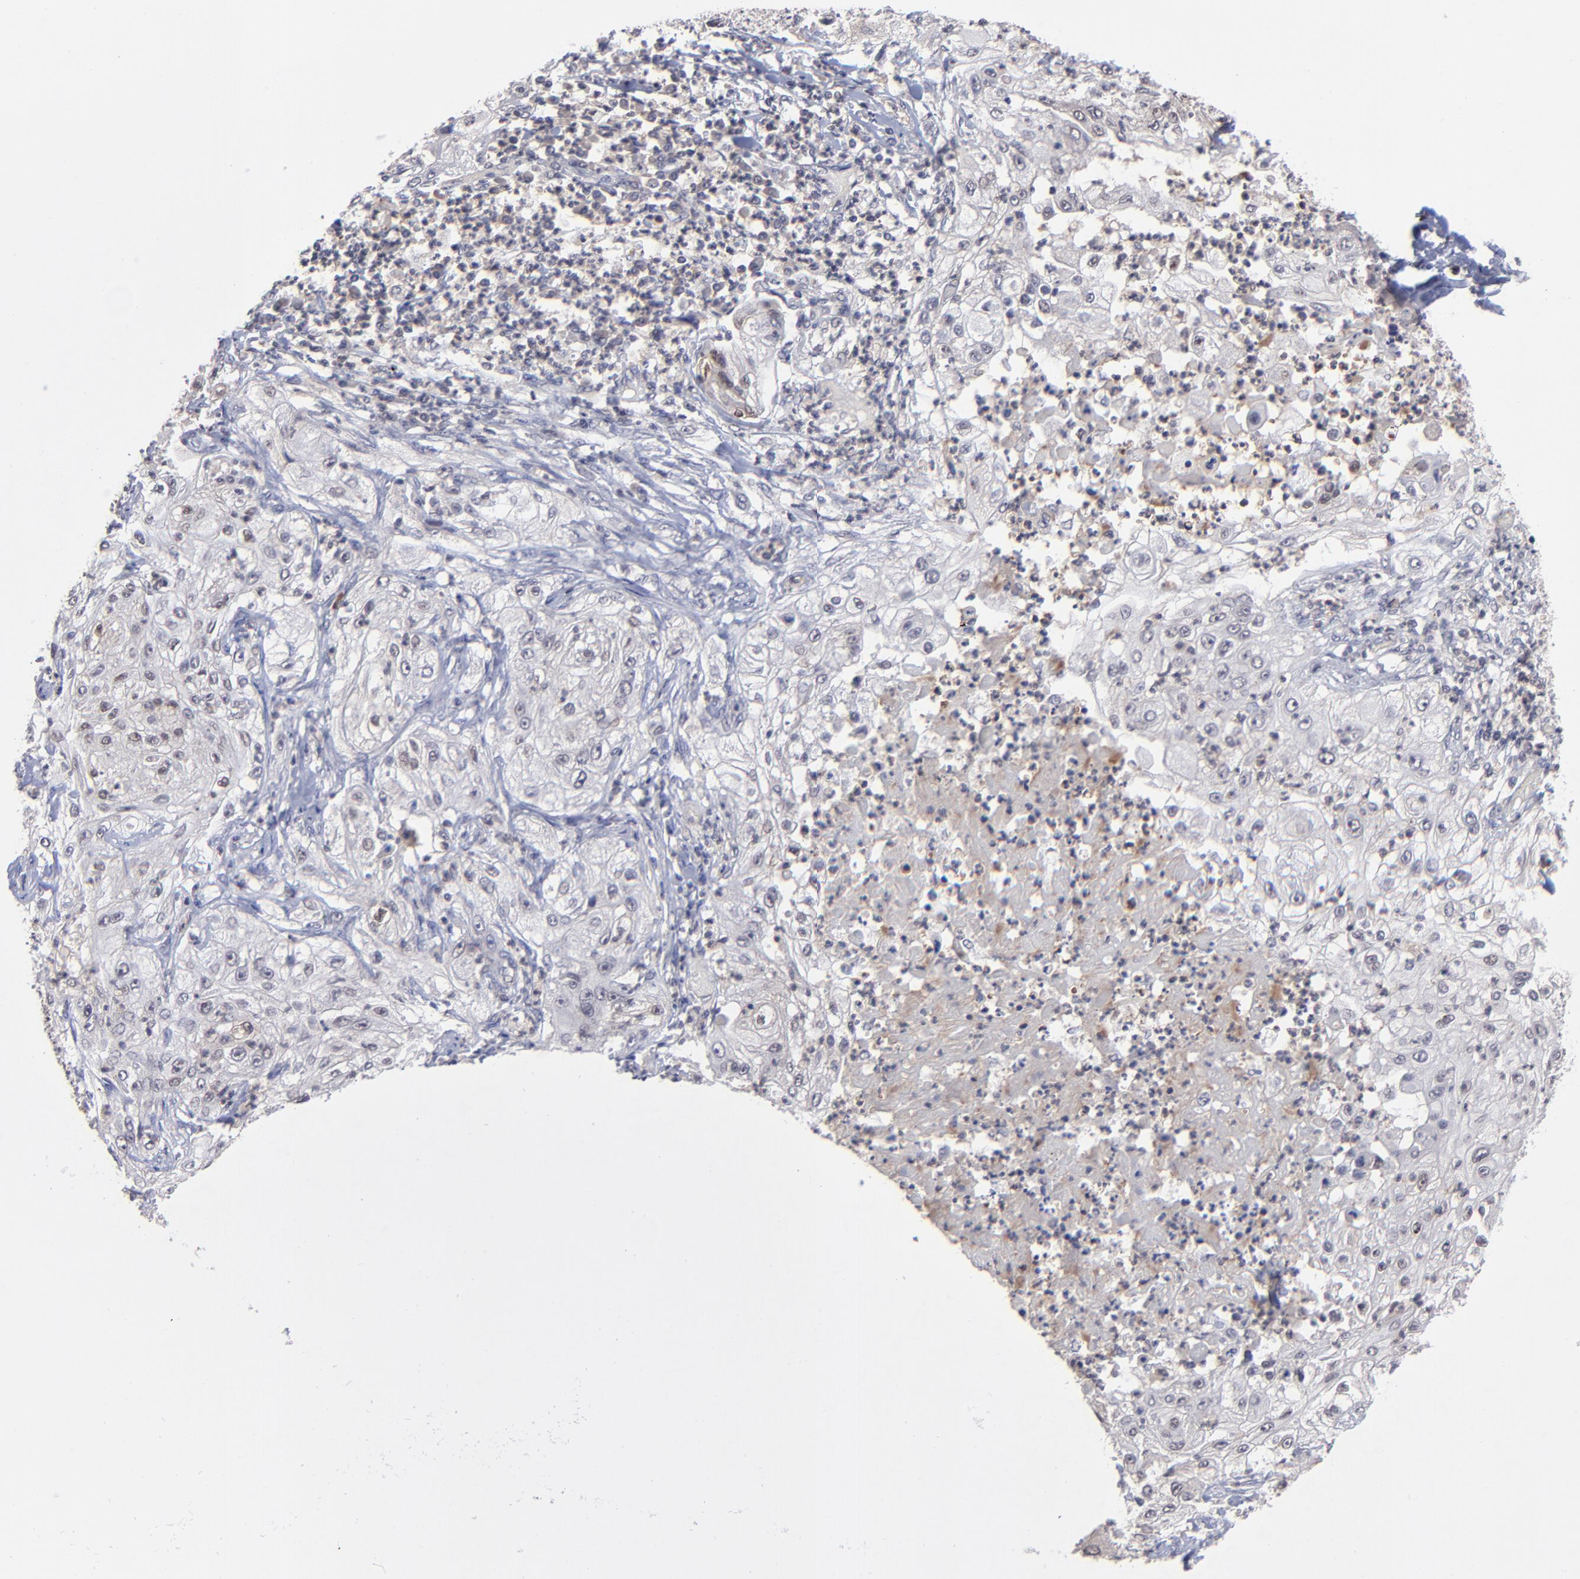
{"staining": {"intensity": "negative", "quantity": "none", "location": "none"}, "tissue": "lung cancer", "cell_type": "Tumor cells", "image_type": "cancer", "snomed": [{"axis": "morphology", "description": "Inflammation, NOS"}, {"axis": "morphology", "description": "Squamous cell carcinoma, NOS"}, {"axis": "topography", "description": "Lymph node"}, {"axis": "topography", "description": "Soft tissue"}, {"axis": "topography", "description": "Lung"}], "caption": "Immunohistochemical staining of human lung cancer (squamous cell carcinoma) demonstrates no significant staining in tumor cells.", "gene": "ZNF419", "patient": {"sex": "male", "age": 66}}